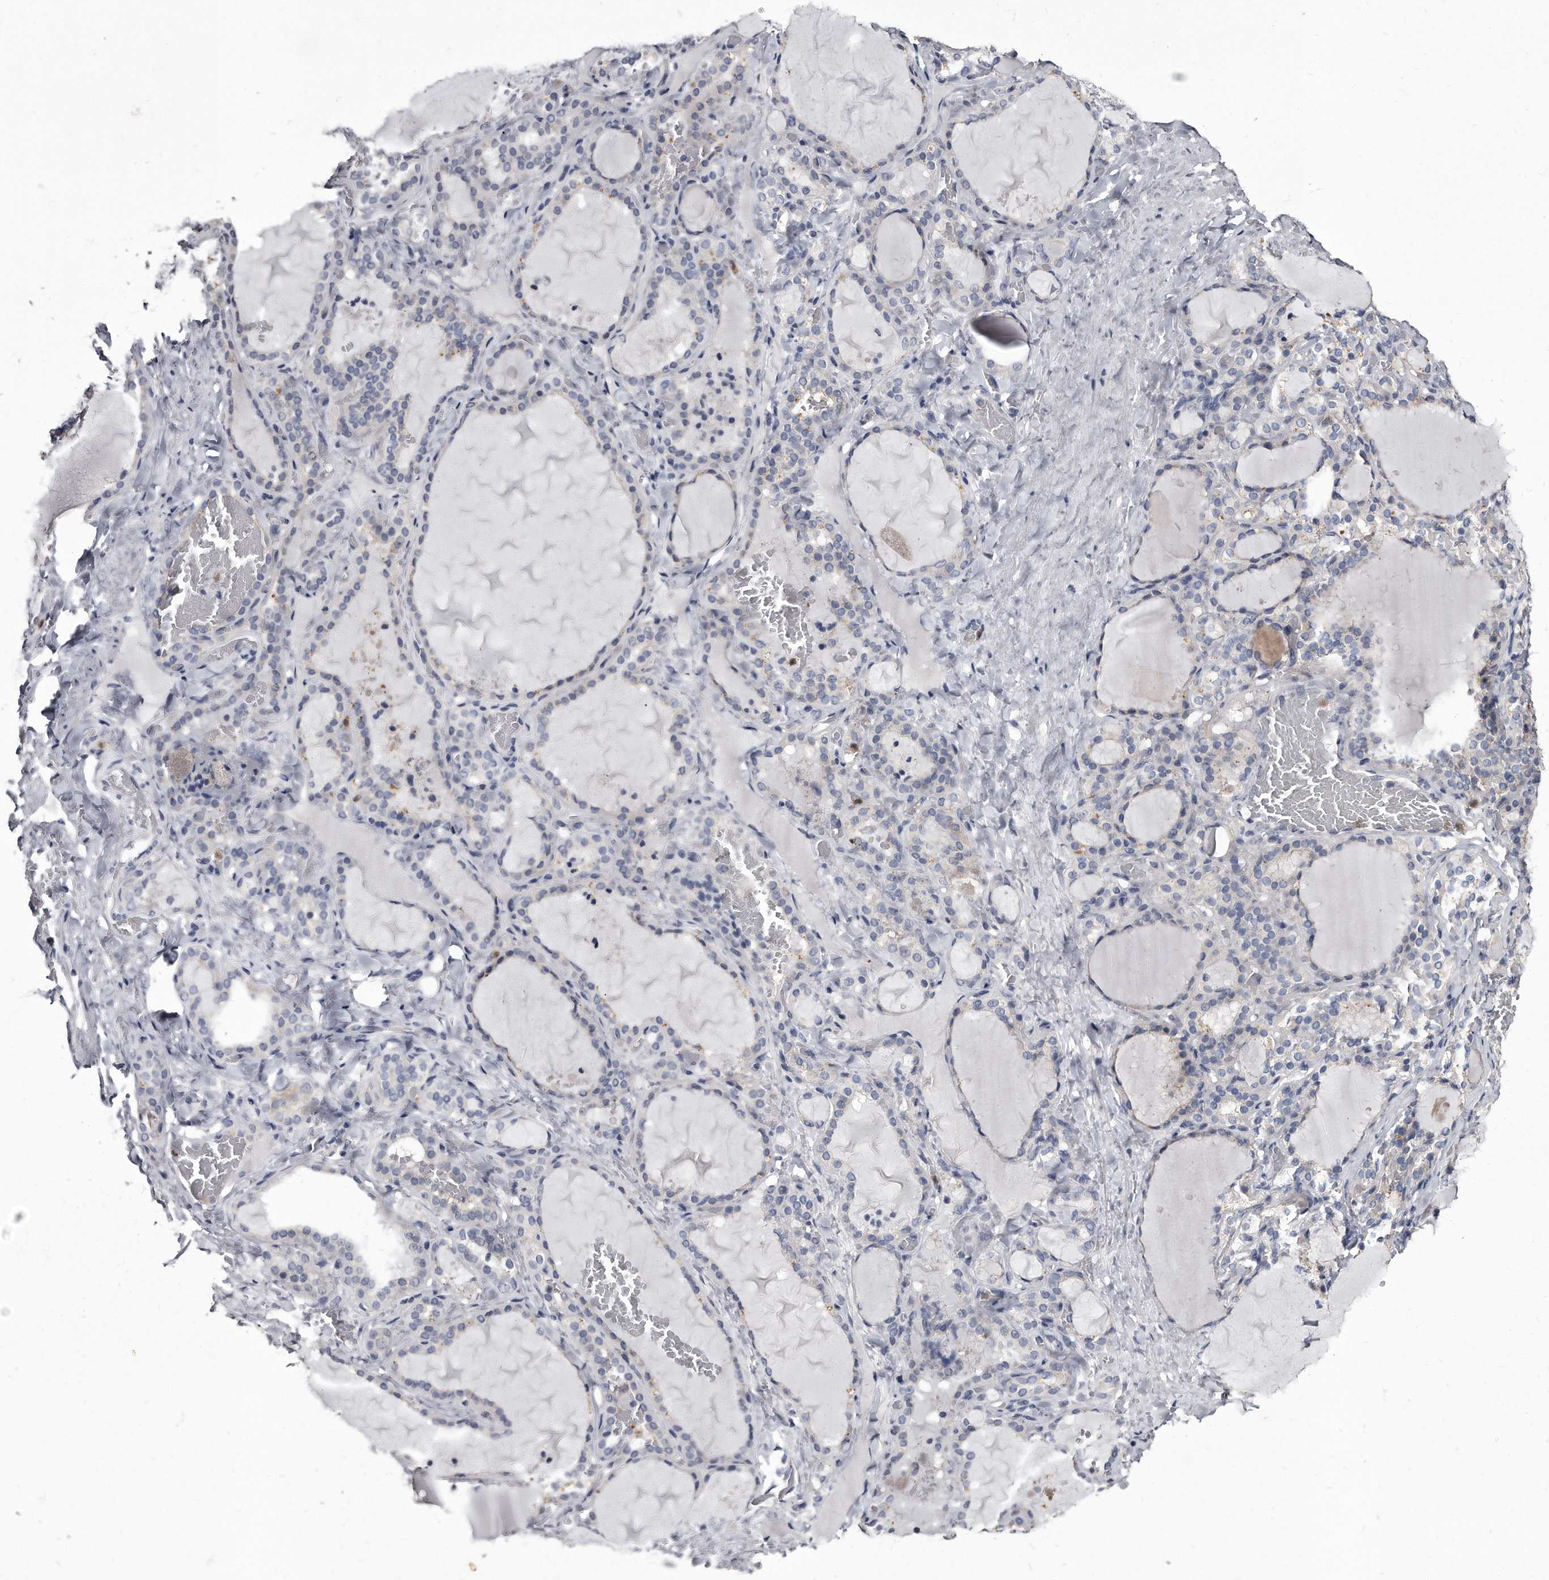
{"staining": {"intensity": "moderate", "quantity": "<25%", "location": "cytoplasmic/membranous"}, "tissue": "thyroid gland", "cell_type": "Glandular cells", "image_type": "normal", "snomed": [{"axis": "morphology", "description": "Normal tissue, NOS"}, {"axis": "topography", "description": "Thyroid gland"}], "caption": "The histopathology image reveals staining of normal thyroid gland, revealing moderate cytoplasmic/membranous protein expression (brown color) within glandular cells.", "gene": "GAPVD1", "patient": {"sex": "female", "age": 22}}